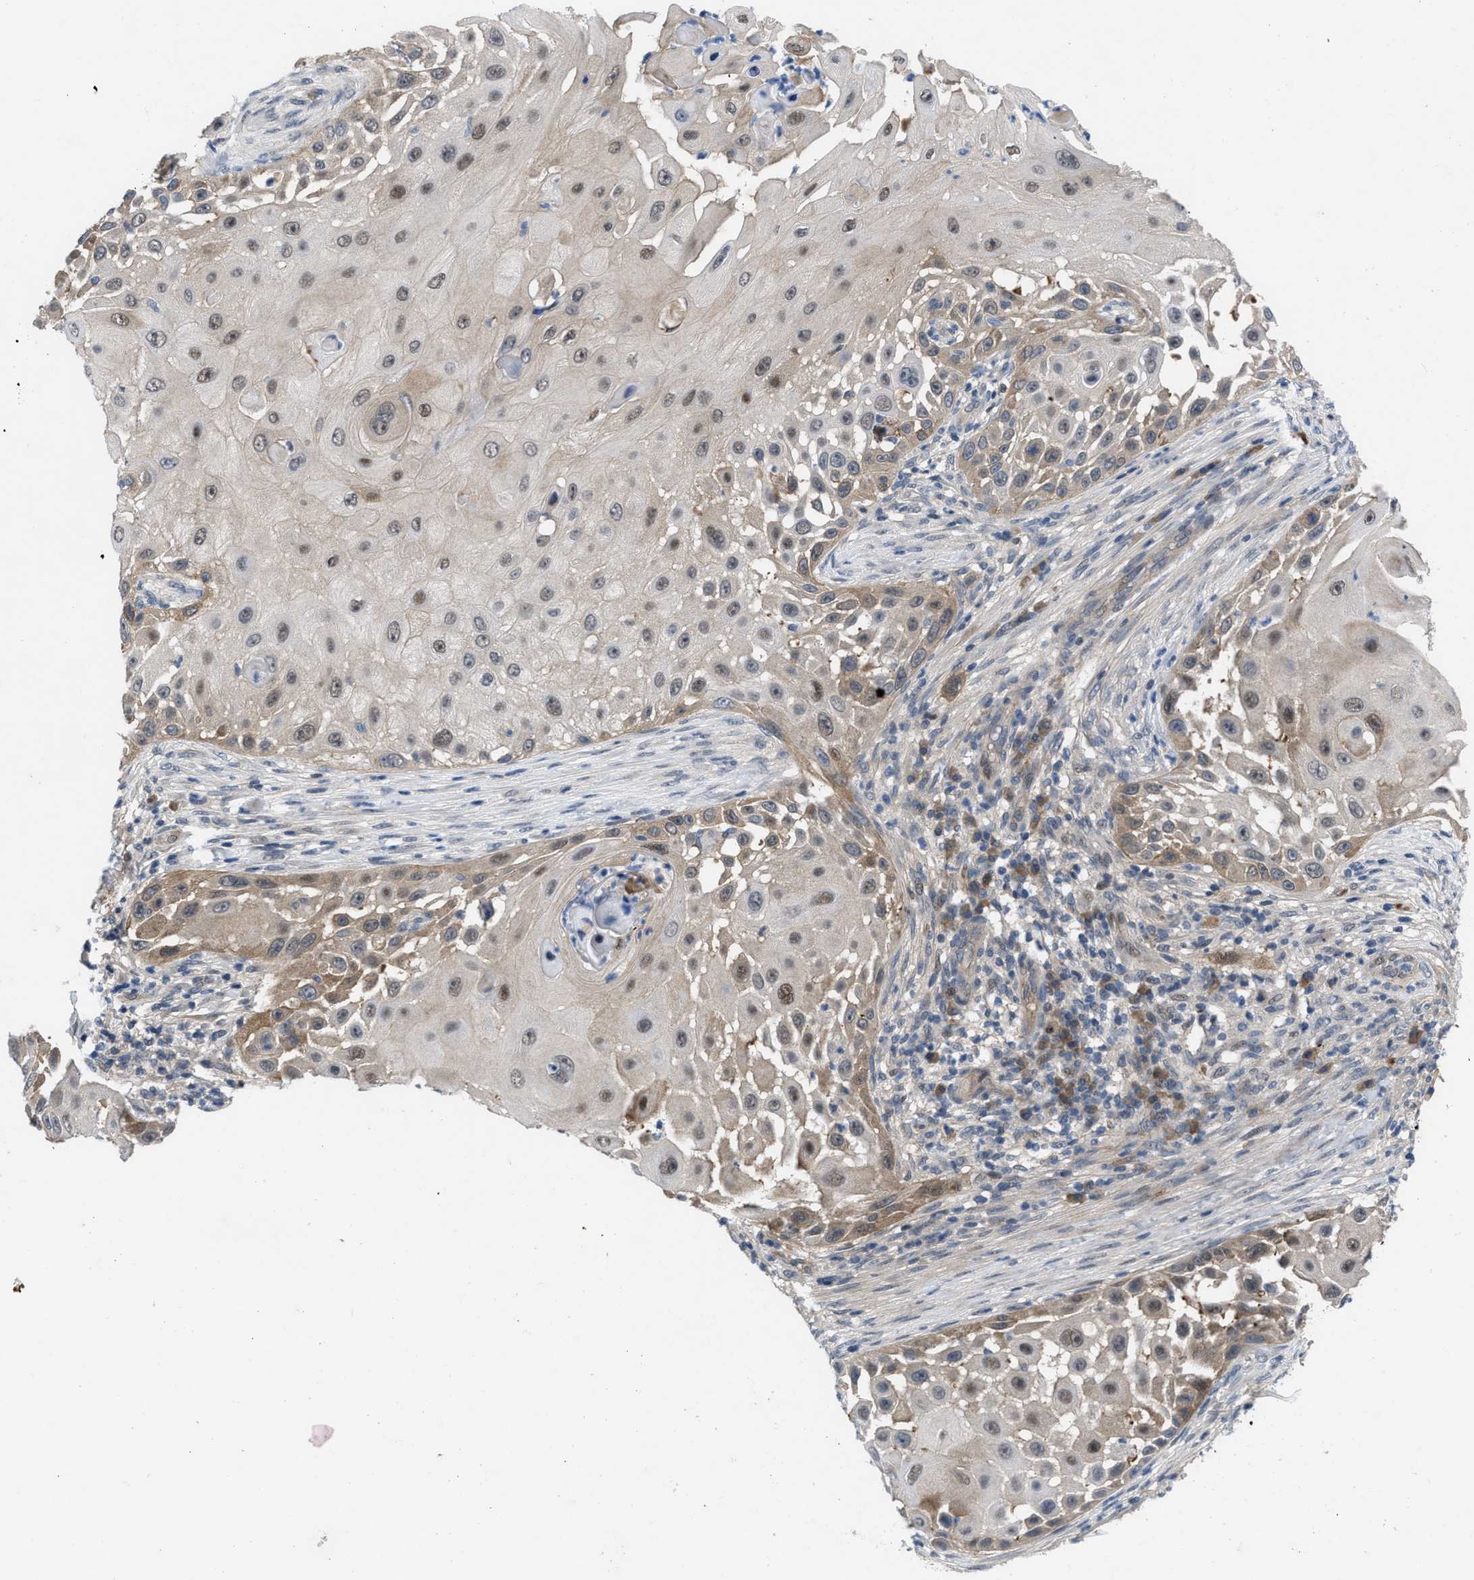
{"staining": {"intensity": "moderate", "quantity": "<25%", "location": "cytoplasmic/membranous"}, "tissue": "skin cancer", "cell_type": "Tumor cells", "image_type": "cancer", "snomed": [{"axis": "morphology", "description": "Squamous cell carcinoma, NOS"}, {"axis": "topography", "description": "Skin"}], "caption": "A low amount of moderate cytoplasmic/membranous expression is present in about <25% of tumor cells in skin squamous cell carcinoma tissue. (Brightfield microscopy of DAB IHC at high magnification).", "gene": "IL17RE", "patient": {"sex": "female", "age": 44}}